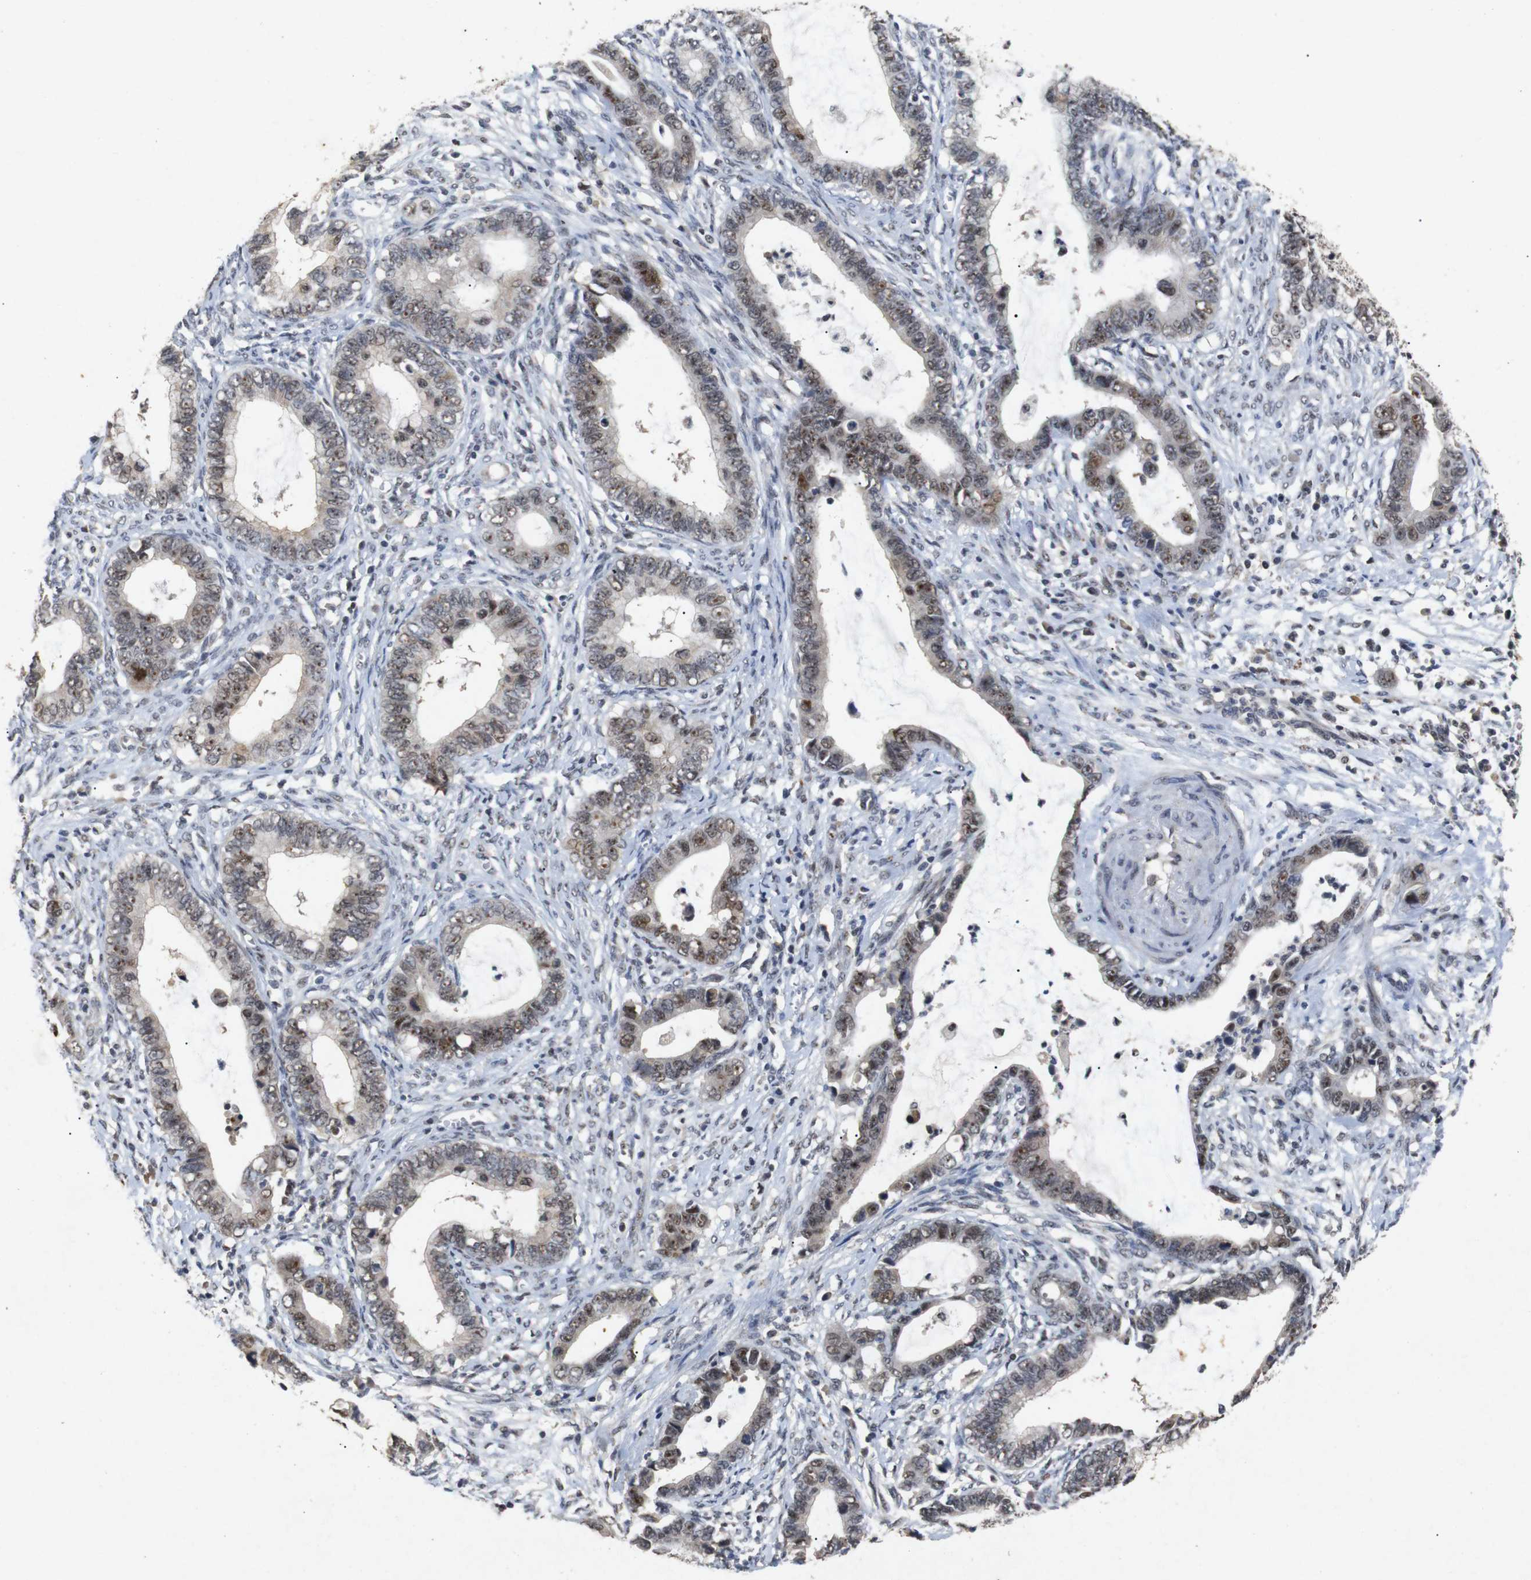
{"staining": {"intensity": "moderate", "quantity": ">75%", "location": "nuclear"}, "tissue": "cervical cancer", "cell_type": "Tumor cells", "image_type": "cancer", "snomed": [{"axis": "morphology", "description": "Adenocarcinoma, NOS"}, {"axis": "topography", "description": "Cervix"}], "caption": "Cervical cancer (adenocarcinoma) stained with DAB IHC displays medium levels of moderate nuclear staining in approximately >75% of tumor cells. The protein is stained brown, and the nuclei are stained in blue (DAB (3,3'-diaminobenzidine) IHC with brightfield microscopy, high magnification).", "gene": "PARN", "patient": {"sex": "female", "age": 44}}